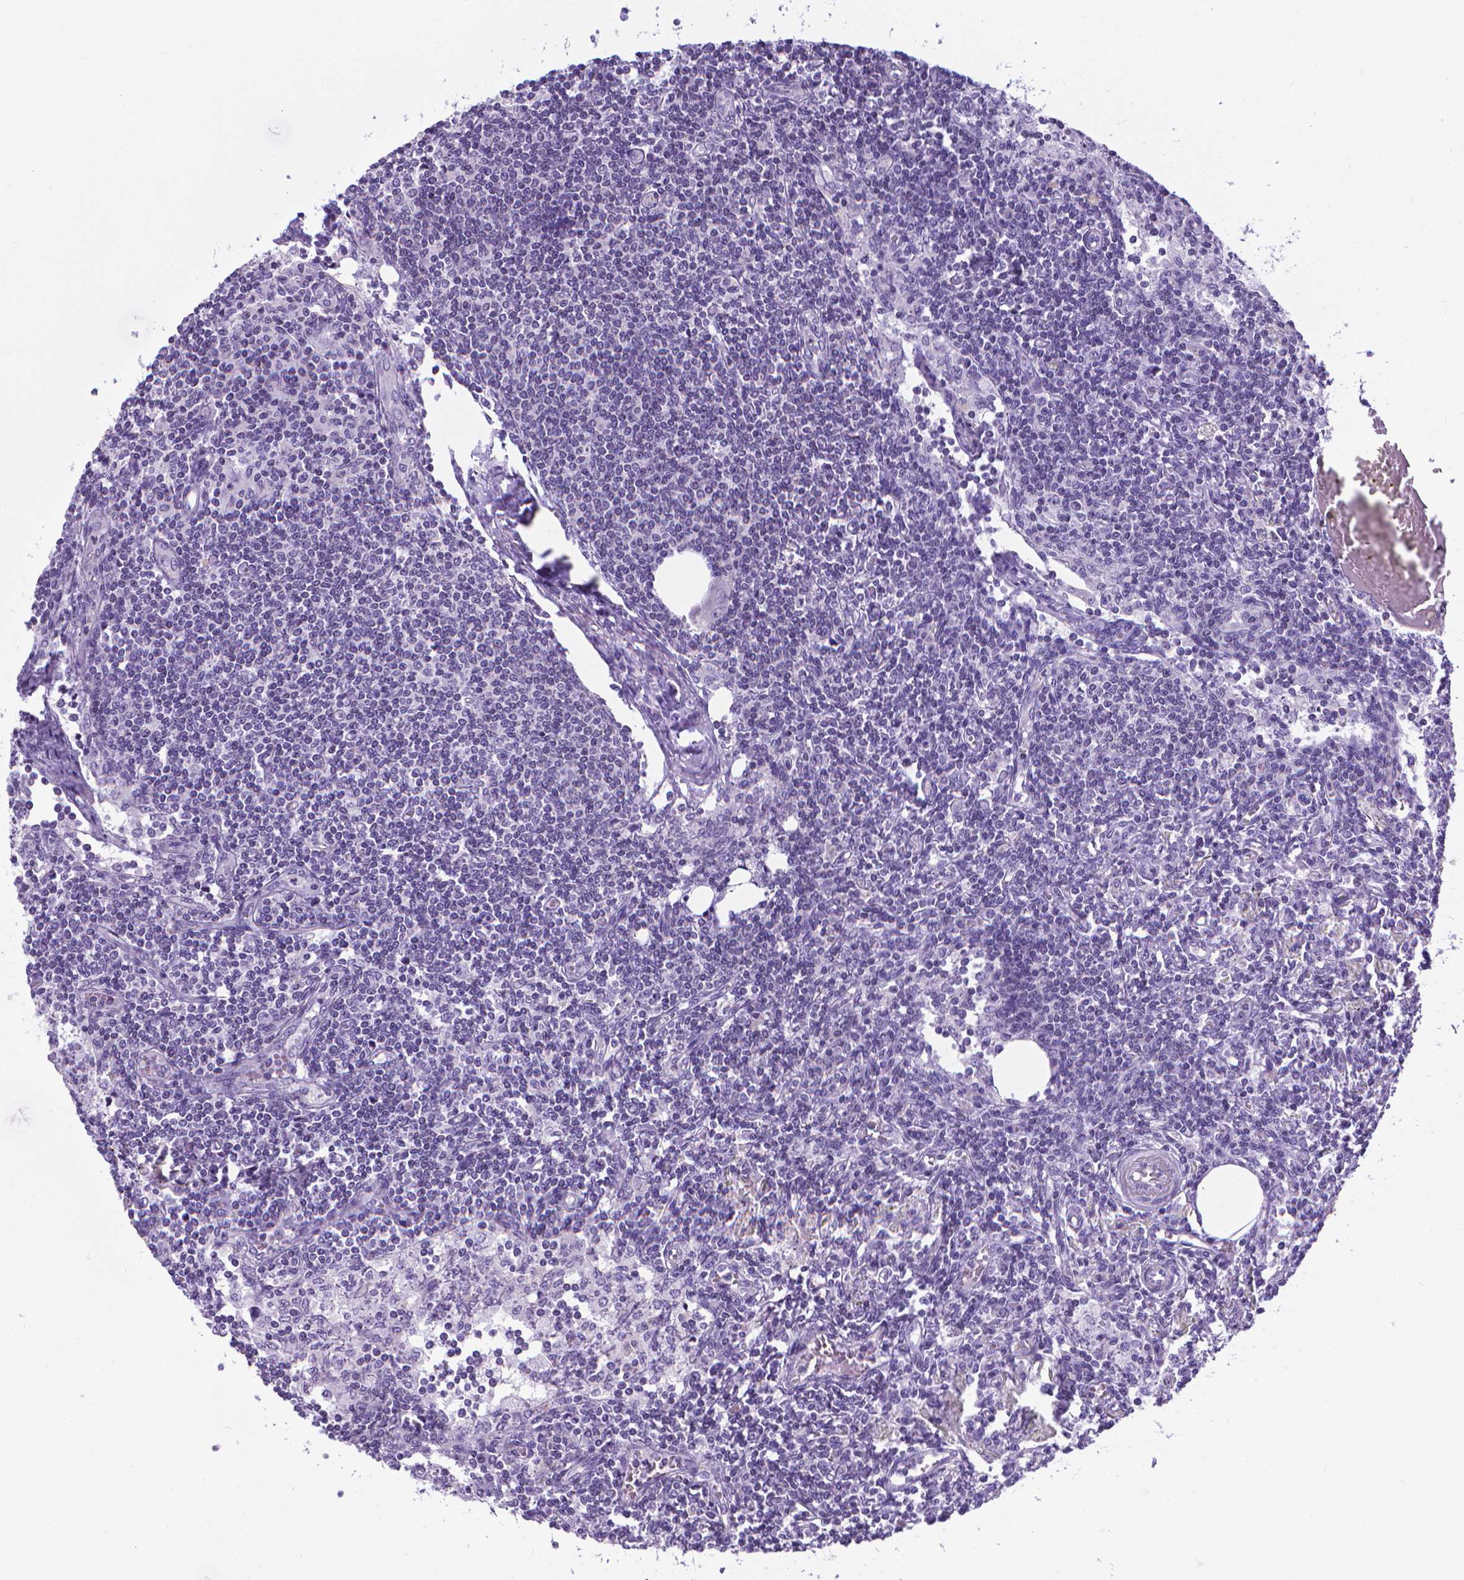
{"staining": {"intensity": "negative", "quantity": "none", "location": "none"}, "tissue": "lymph node", "cell_type": "Germinal center cells", "image_type": "normal", "snomed": [{"axis": "morphology", "description": "Normal tissue, NOS"}, {"axis": "topography", "description": "Lymph node"}], "caption": "Germinal center cells are negative for protein expression in normal human lymph node. Nuclei are stained in blue.", "gene": "POU3F3", "patient": {"sex": "female", "age": 69}}